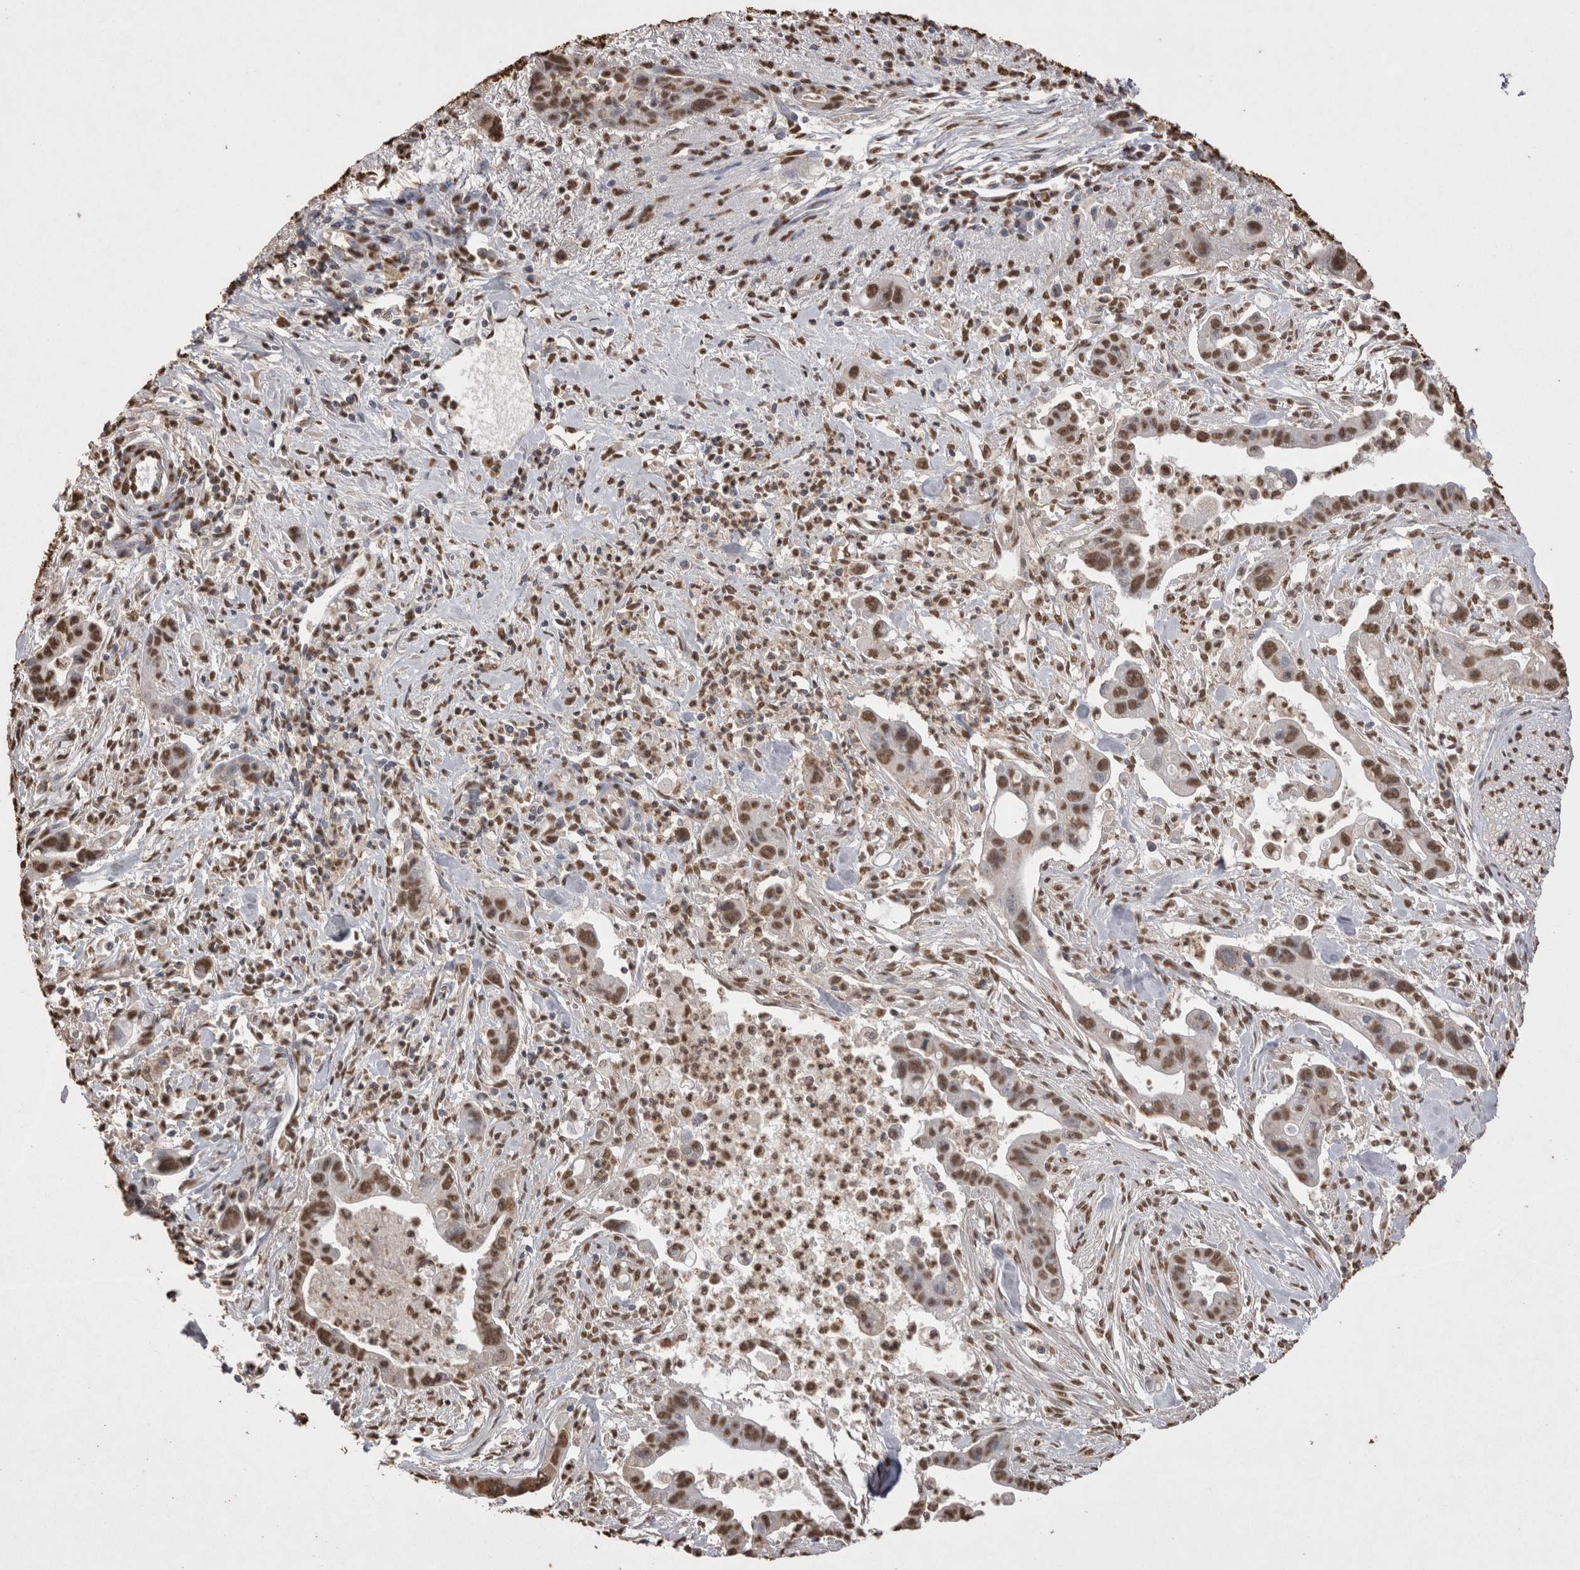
{"staining": {"intensity": "moderate", "quantity": ">75%", "location": "nuclear"}, "tissue": "pancreatic cancer", "cell_type": "Tumor cells", "image_type": "cancer", "snomed": [{"axis": "morphology", "description": "Adenocarcinoma, NOS"}, {"axis": "topography", "description": "Pancreas"}], "caption": "Human adenocarcinoma (pancreatic) stained with a brown dye exhibits moderate nuclear positive positivity in about >75% of tumor cells.", "gene": "POU5F1", "patient": {"sex": "male", "age": 70}}